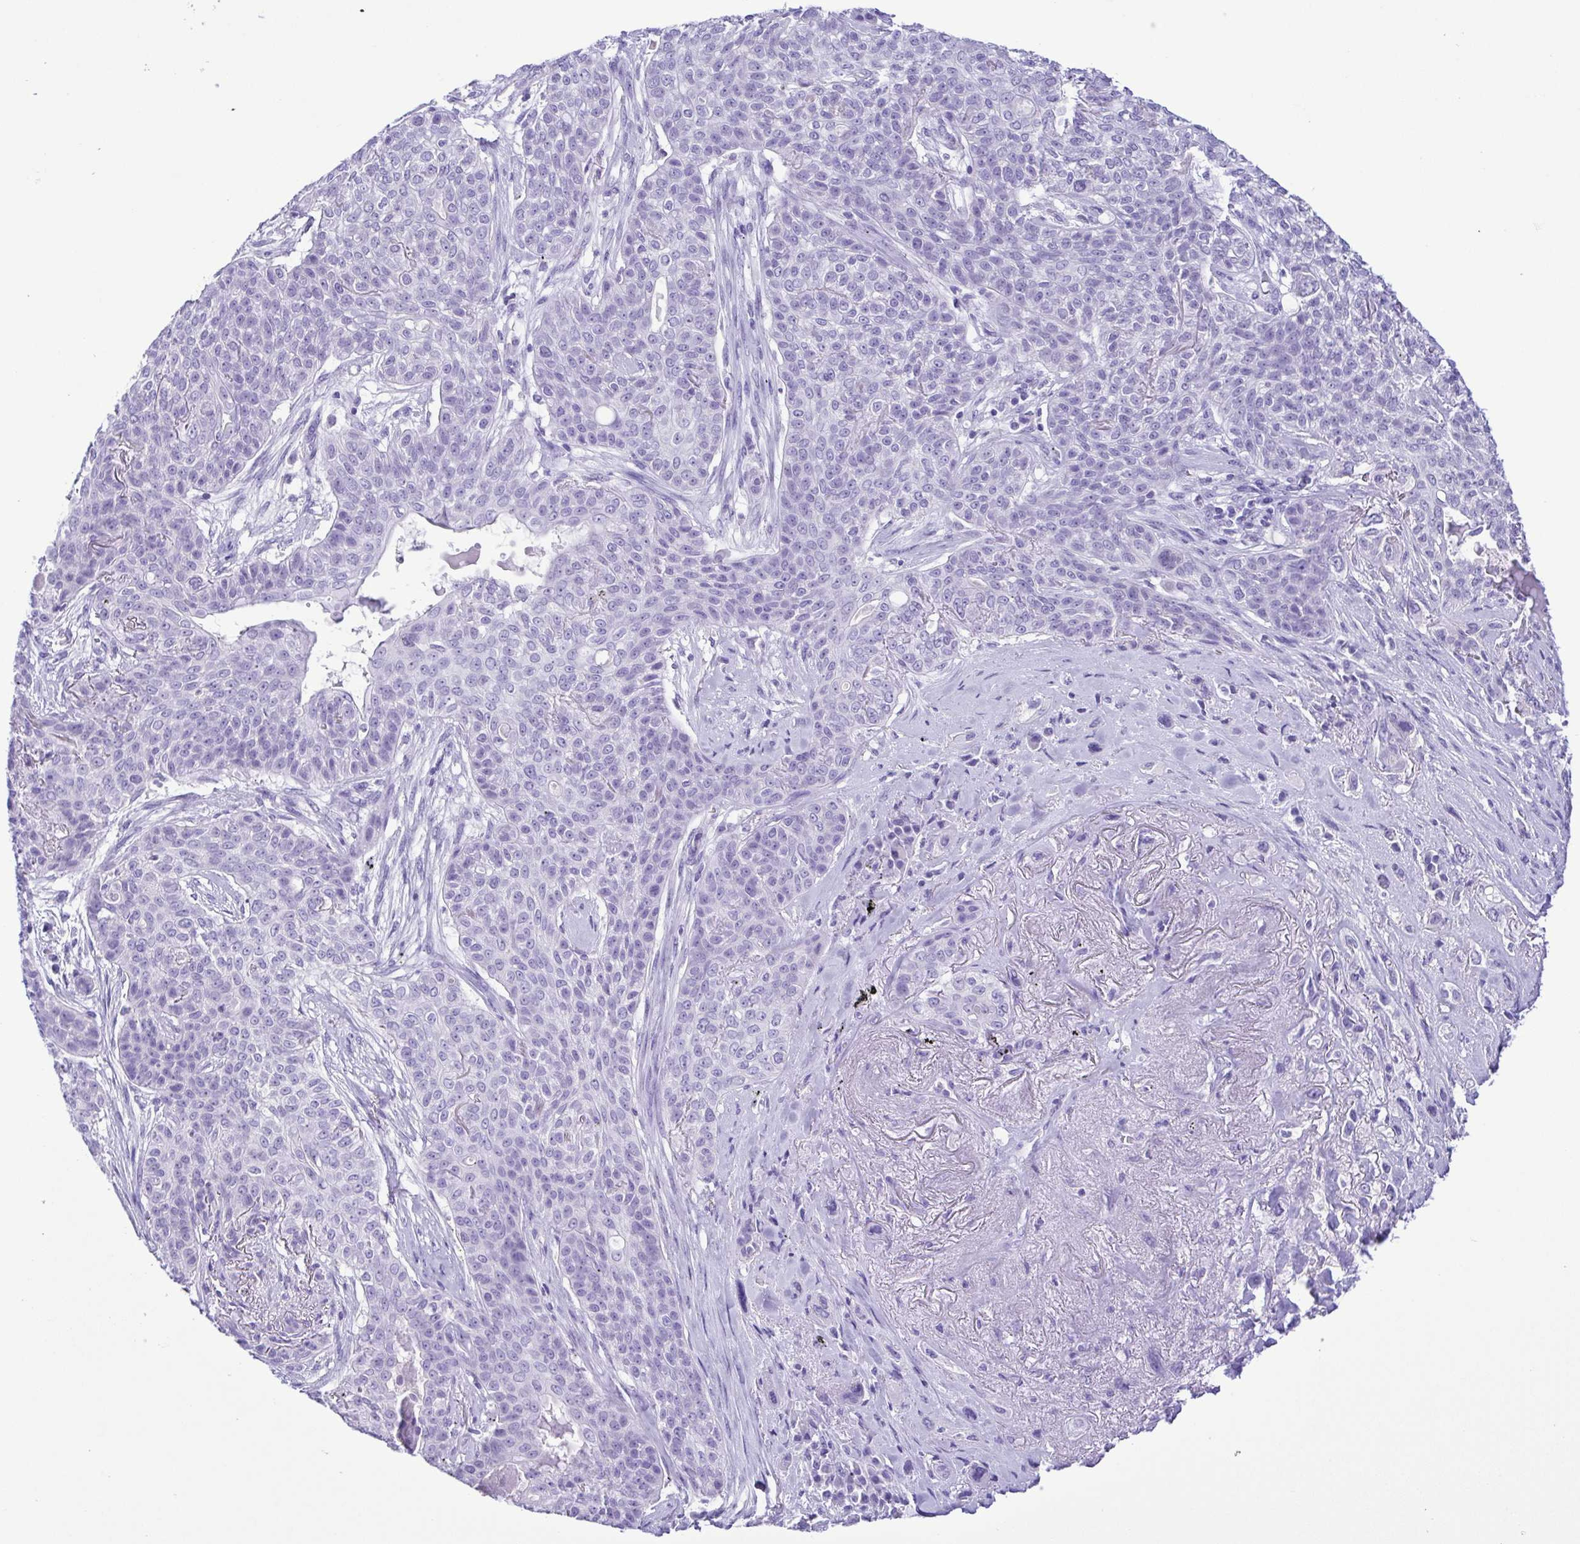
{"staining": {"intensity": "negative", "quantity": "none", "location": "none"}, "tissue": "lung cancer", "cell_type": "Tumor cells", "image_type": "cancer", "snomed": [{"axis": "morphology", "description": "Squamous cell carcinoma, NOS"}, {"axis": "topography", "description": "Lung"}], "caption": "Tumor cells show no significant protein positivity in lung squamous cell carcinoma.", "gene": "OVGP1", "patient": {"sex": "female", "age": 70}}